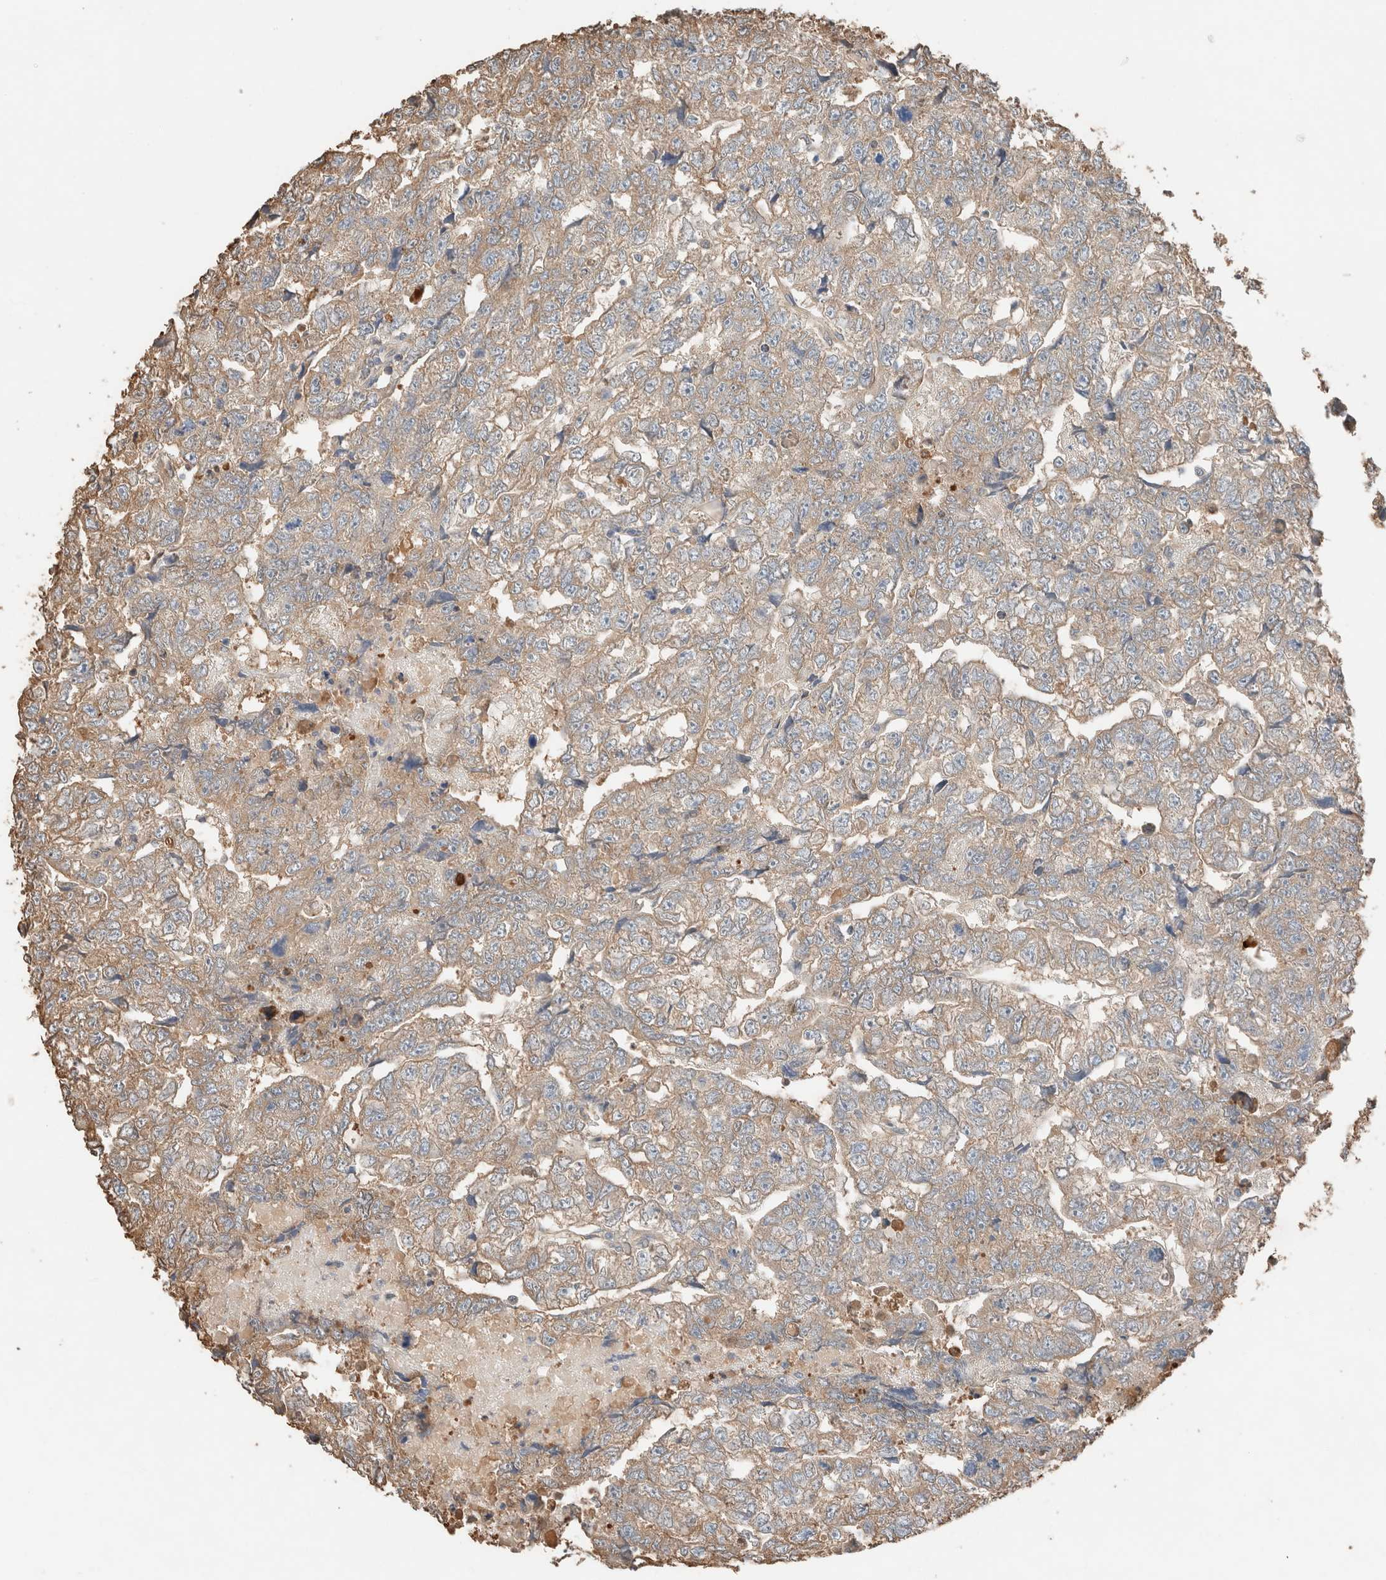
{"staining": {"intensity": "weak", "quantity": ">75%", "location": "cytoplasmic/membranous"}, "tissue": "testis cancer", "cell_type": "Tumor cells", "image_type": "cancer", "snomed": [{"axis": "morphology", "description": "Carcinoma, Embryonal, NOS"}, {"axis": "topography", "description": "Testis"}], "caption": "Testis embryonal carcinoma was stained to show a protein in brown. There is low levels of weak cytoplasmic/membranous expression in about >75% of tumor cells.", "gene": "TUBD1", "patient": {"sex": "male", "age": 36}}